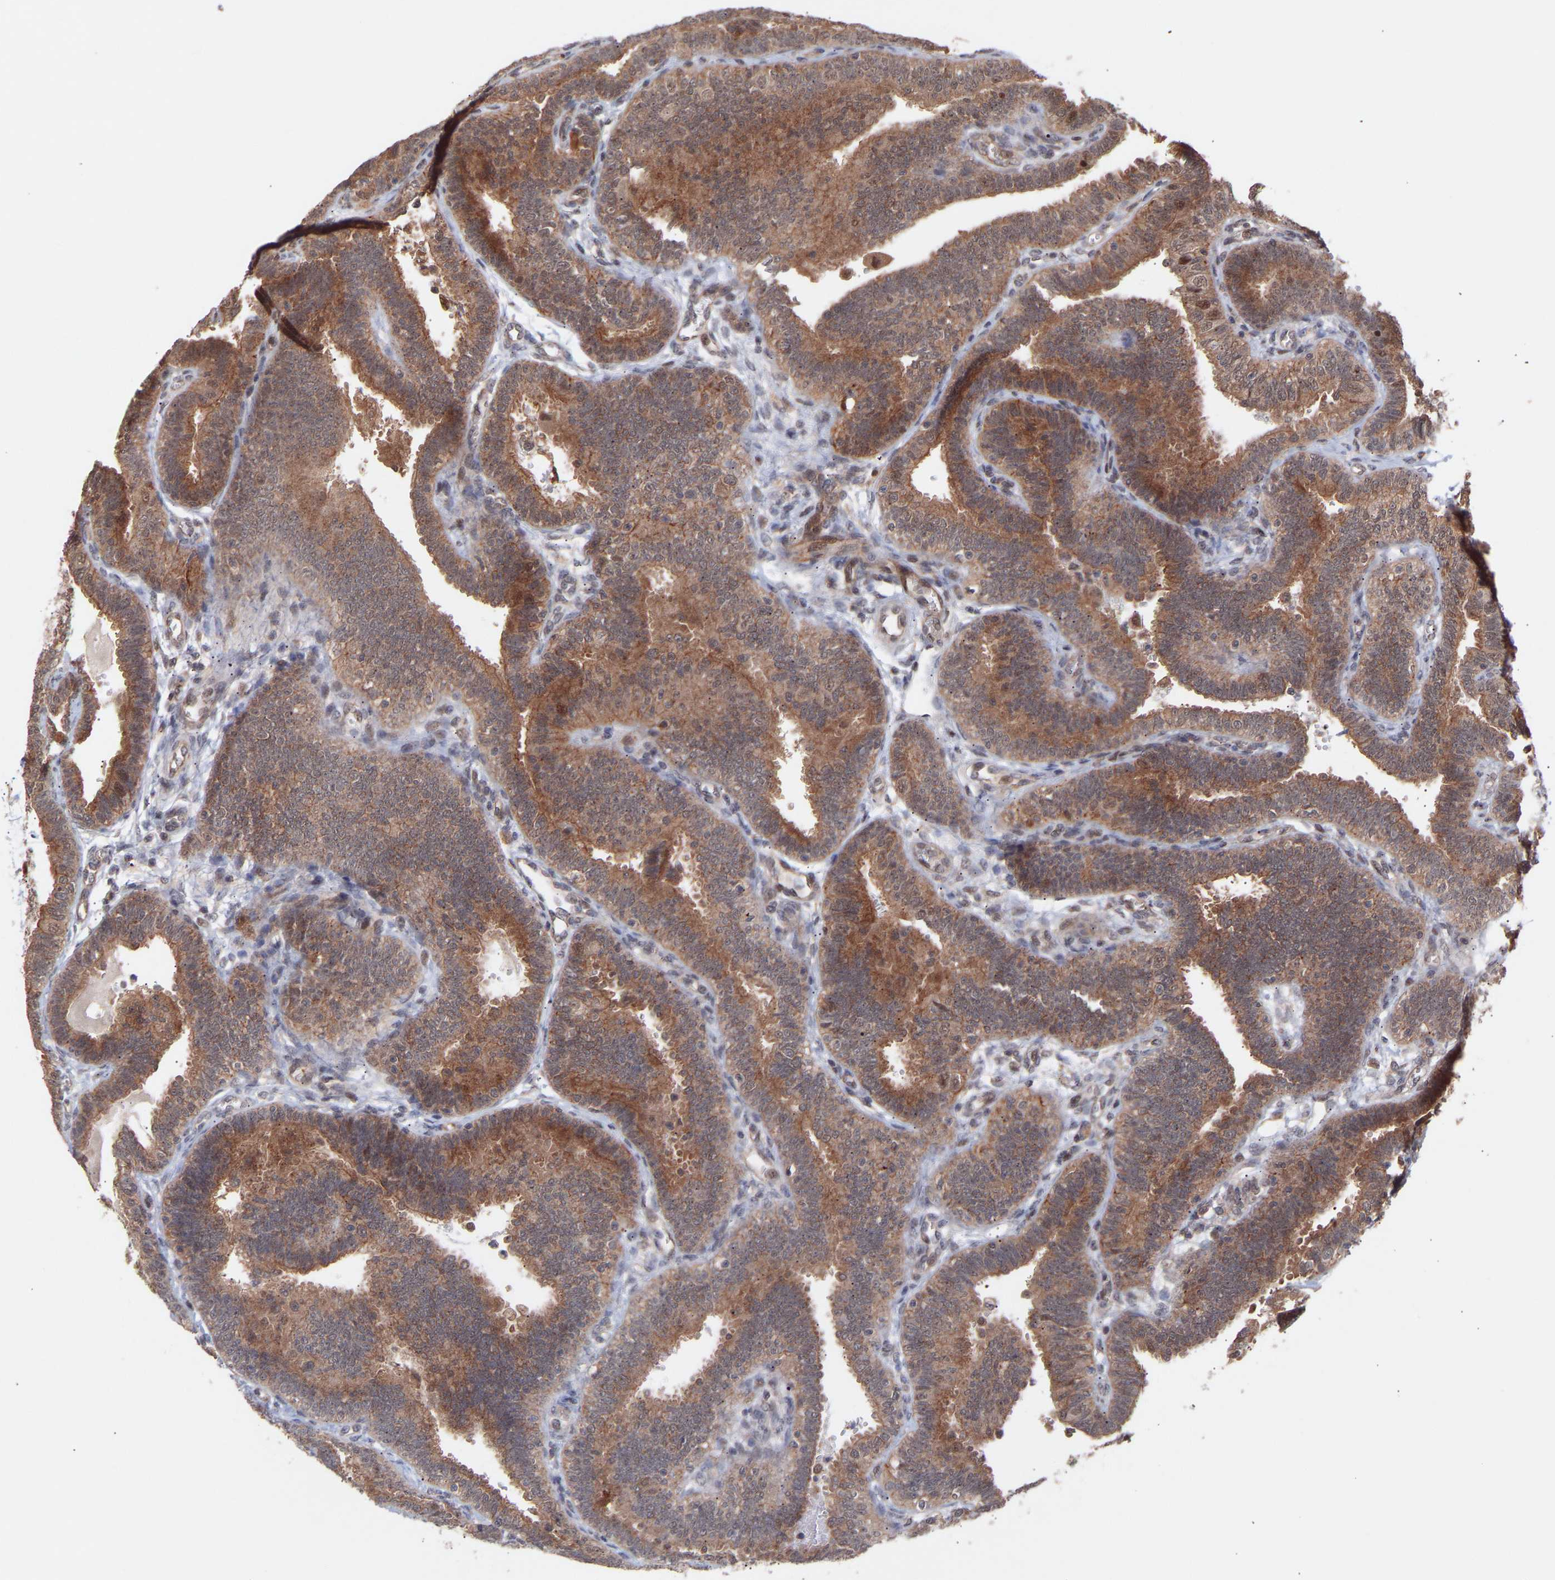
{"staining": {"intensity": "moderate", "quantity": ">75%", "location": "cytoplasmic/membranous"}, "tissue": "fallopian tube", "cell_type": "Glandular cells", "image_type": "normal", "snomed": [{"axis": "morphology", "description": "Normal tissue, NOS"}, {"axis": "topography", "description": "Fallopian tube"}, {"axis": "topography", "description": "Placenta"}], "caption": "Fallopian tube stained for a protein (brown) demonstrates moderate cytoplasmic/membranous positive expression in about >75% of glandular cells.", "gene": "PDLIM5", "patient": {"sex": "female", "age": 34}}